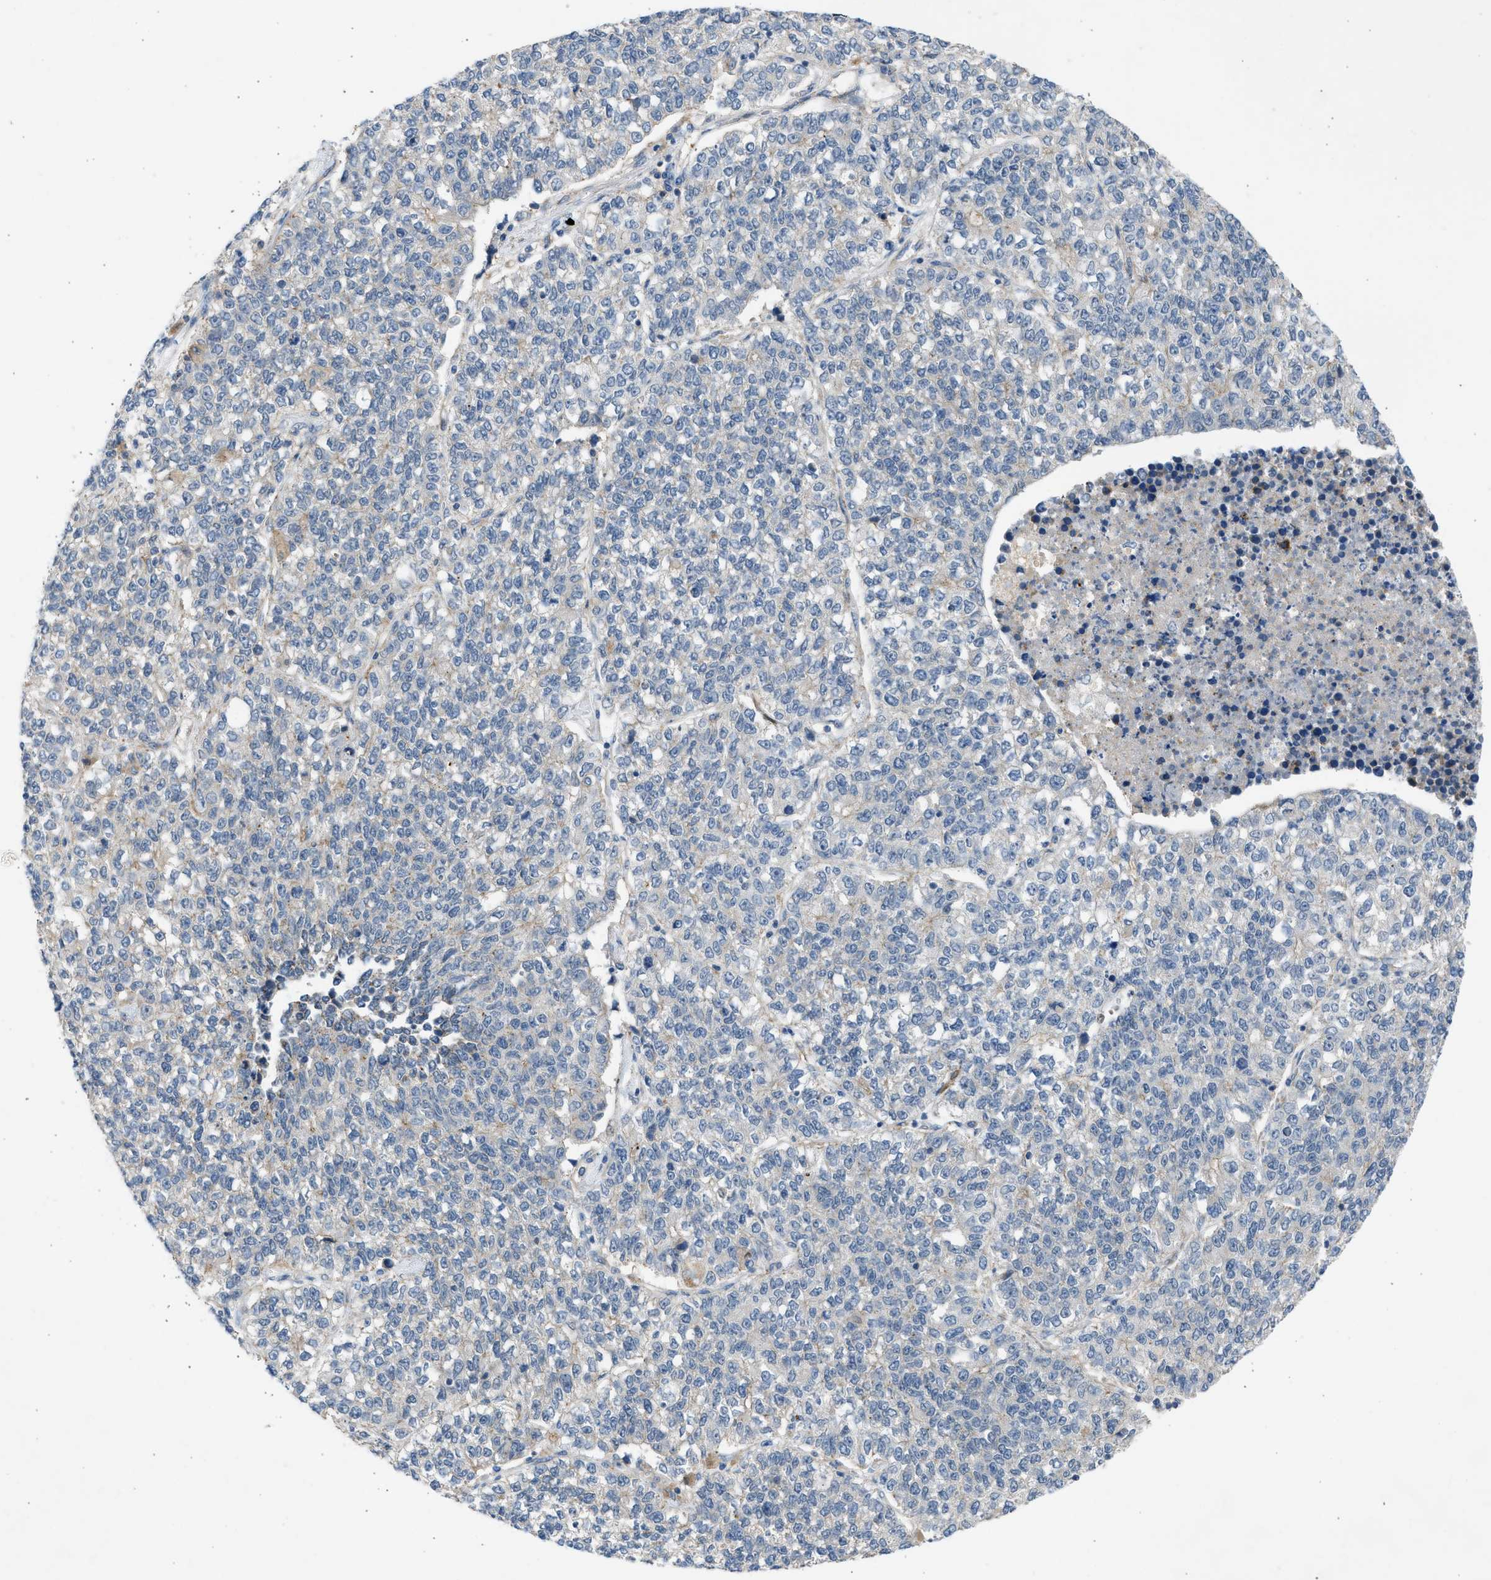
{"staining": {"intensity": "negative", "quantity": "none", "location": "none"}, "tissue": "lung cancer", "cell_type": "Tumor cells", "image_type": "cancer", "snomed": [{"axis": "morphology", "description": "Adenocarcinoma, NOS"}, {"axis": "topography", "description": "Lung"}], "caption": "This is an immunohistochemistry histopathology image of adenocarcinoma (lung). There is no staining in tumor cells.", "gene": "PCNX3", "patient": {"sex": "male", "age": 49}}